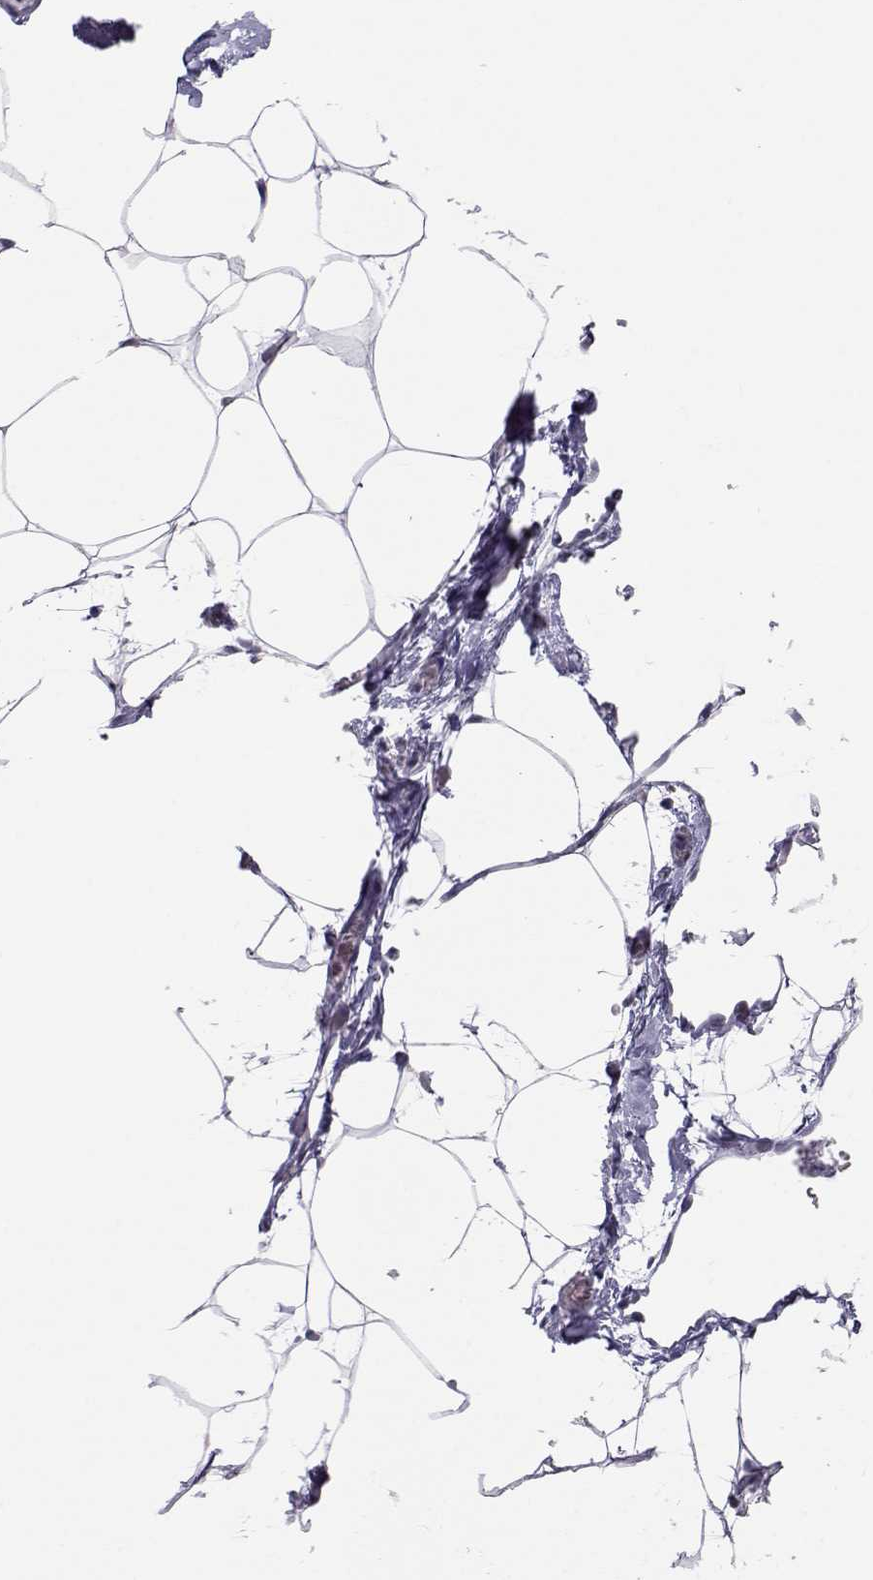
{"staining": {"intensity": "negative", "quantity": "none", "location": "none"}, "tissue": "adipose tissue", "cell_type": "Adipocytes", "image_type": "normal", "snomed": [{"axis": "morphology", "description": "Normal tissue, NOS"}, {"axis": "topography", "description": "Adipose tissue"}], "caption": "Immunohistochemical staining of unremarkable adipose tissue displays no significant staining in adipocytes. (DAB (3,3'-diaminobenzidine) immunohistochemistry (IHC), high magnification).", "gene": "SIX6", "patient": {"sex": "male", "age": 57}}